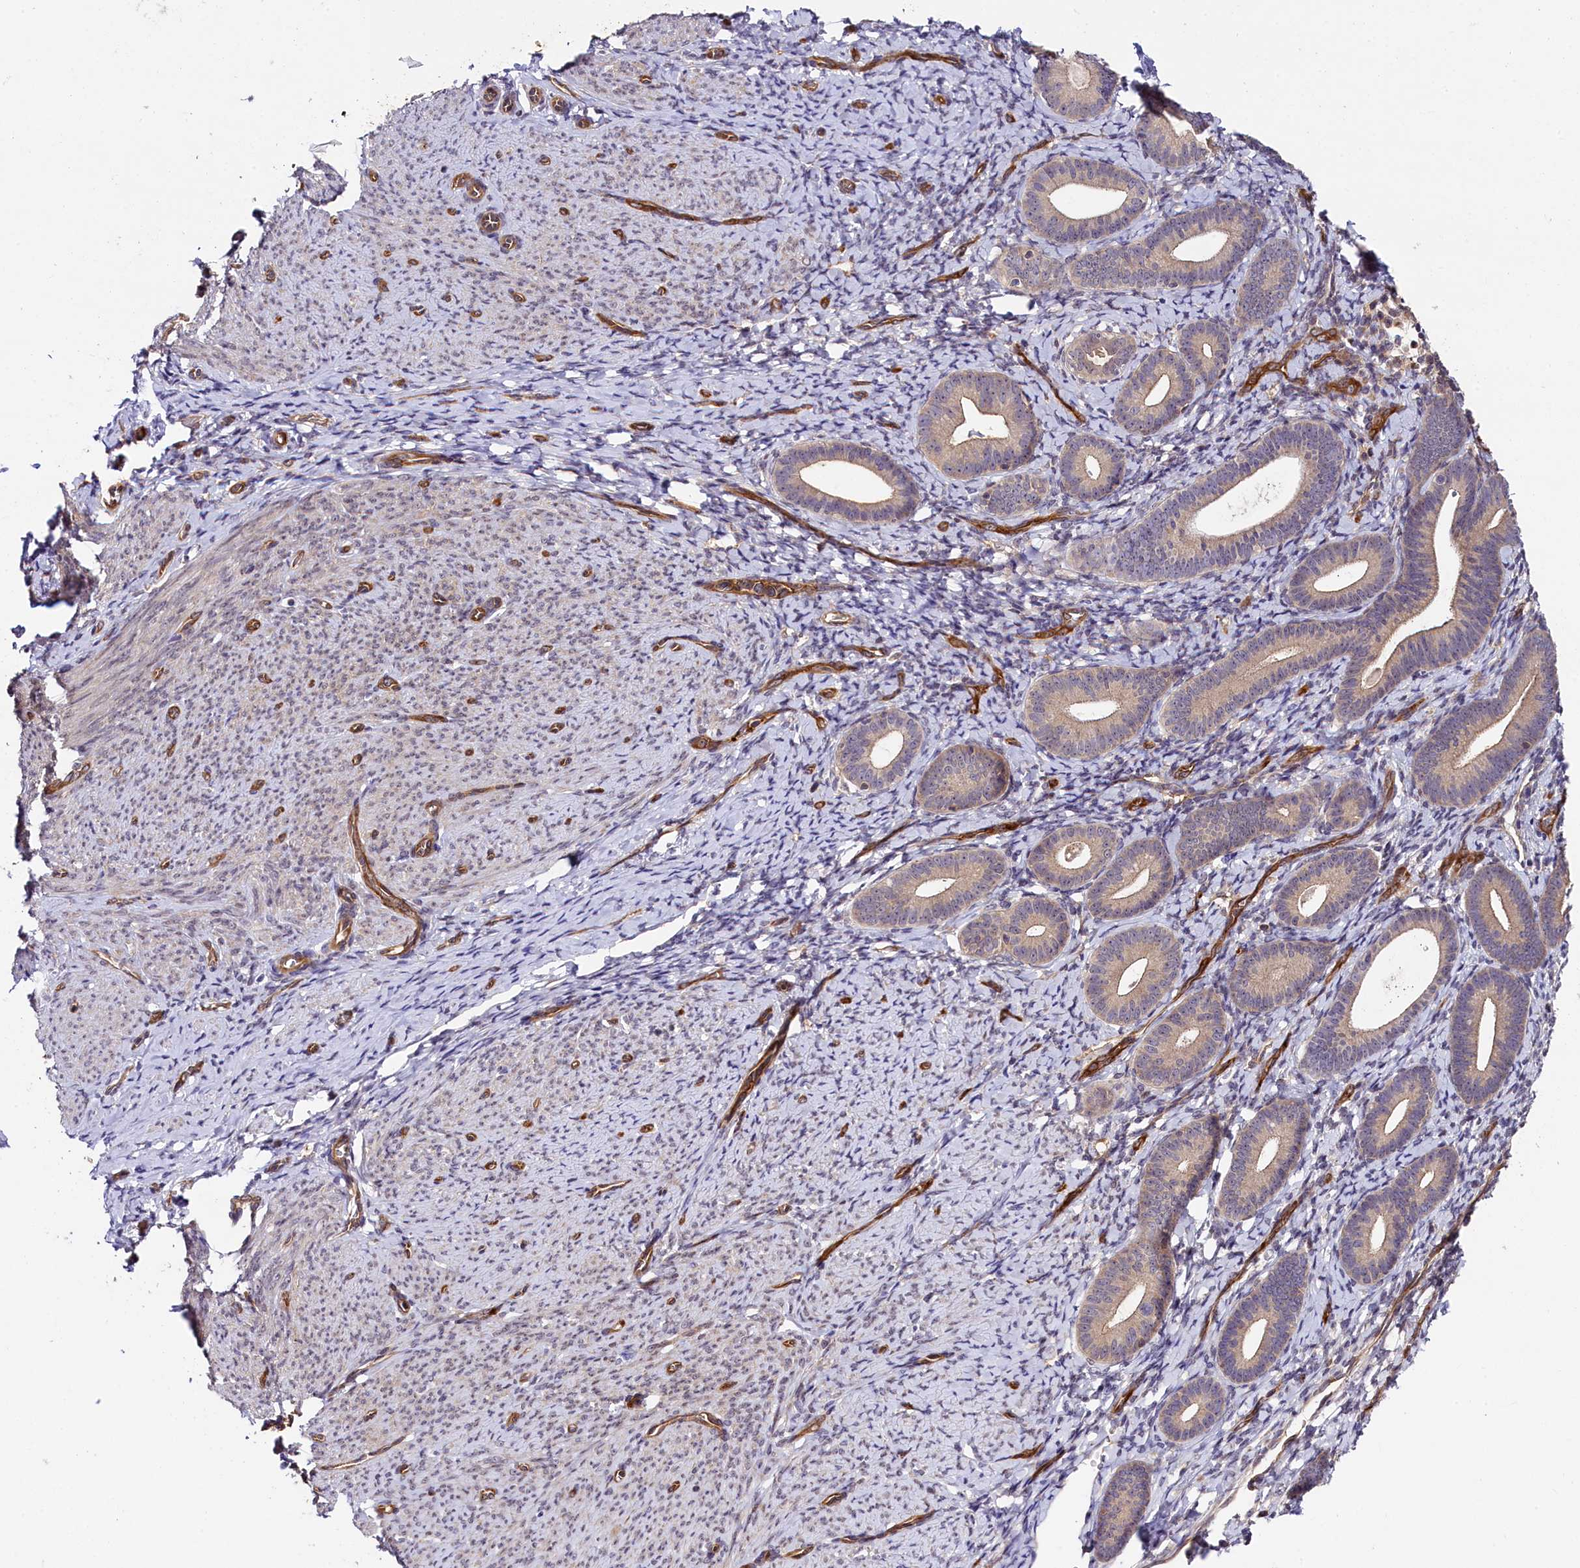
{"staining": {"intensity": "negative", "quantity": "none", "location": "none"}, "tissue": "endometrium", "cell_type": "Cells in endometrial stroma", "image_type": "normal", "snomed": [{"axis": "morphology", "description": "Normal tissue, NOS"}, {"axis": "topography", "description": "Endometrium"}], "caption": "Immunohistochemical staining of normal endometrium reveals no significant expression in cells in endometrial stroma.", "gene": "SNRK", "patient": {"sex": "female", "age": 65}}